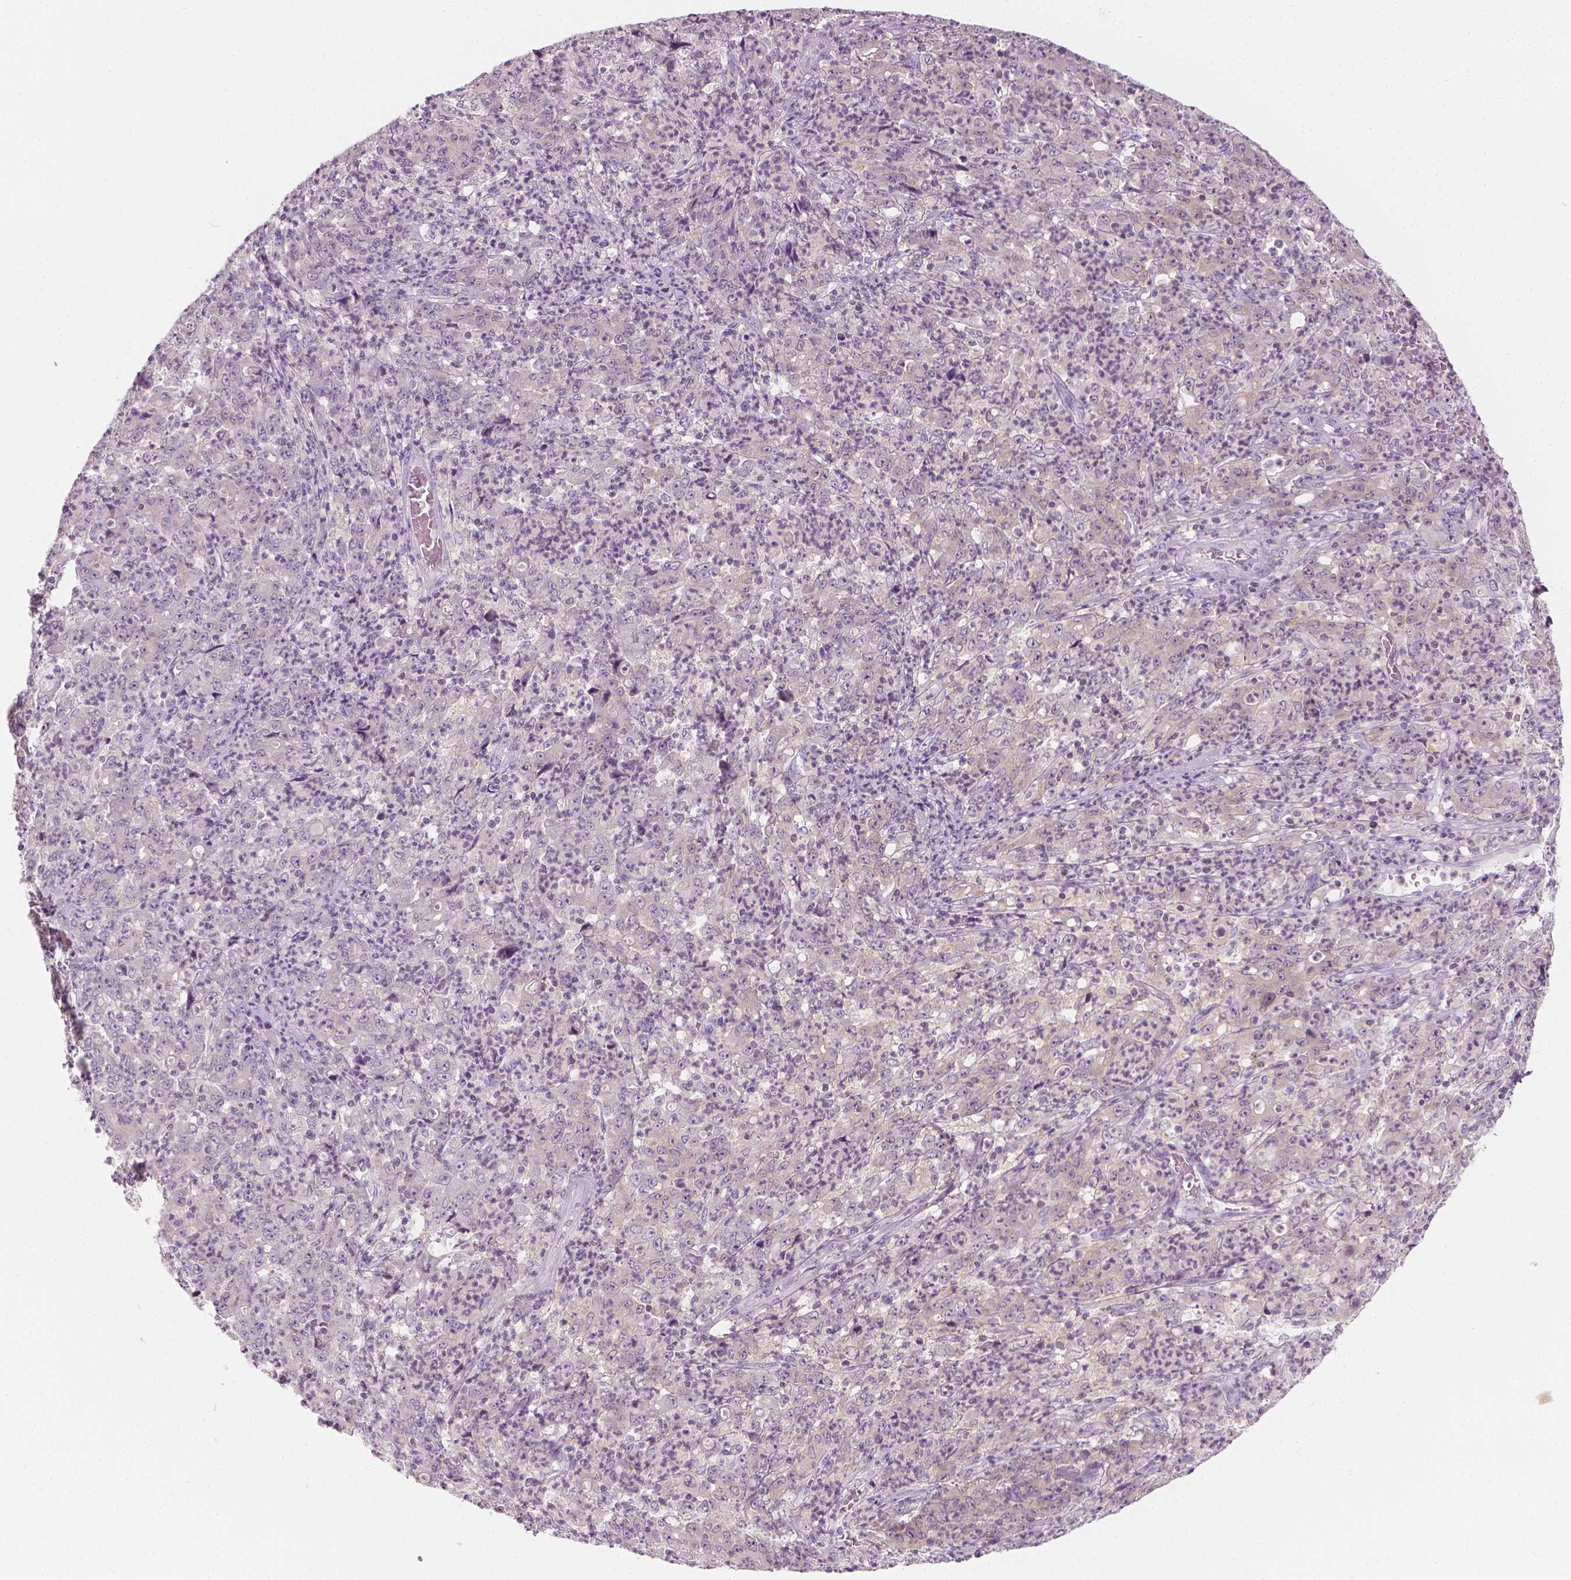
{"staining": {"intensity": "negative", "quantity": "none", "location": "none"}, "tissue": "stomach cancer", "cell_type": "Tumor cells", "image_type": "cancer", "snomed": [{"axis": "morphology", "description": "Adenocarcinoma, NOS"}, {"axis": "topography", "description": "Stomach, lower"}], "caption": "The photomicrograph reveals no staining of tumor cells in stomach cancer (adenocarcinoma).", "gene": "SHMT1", "patient": {"sex": "female", "age": 71}}